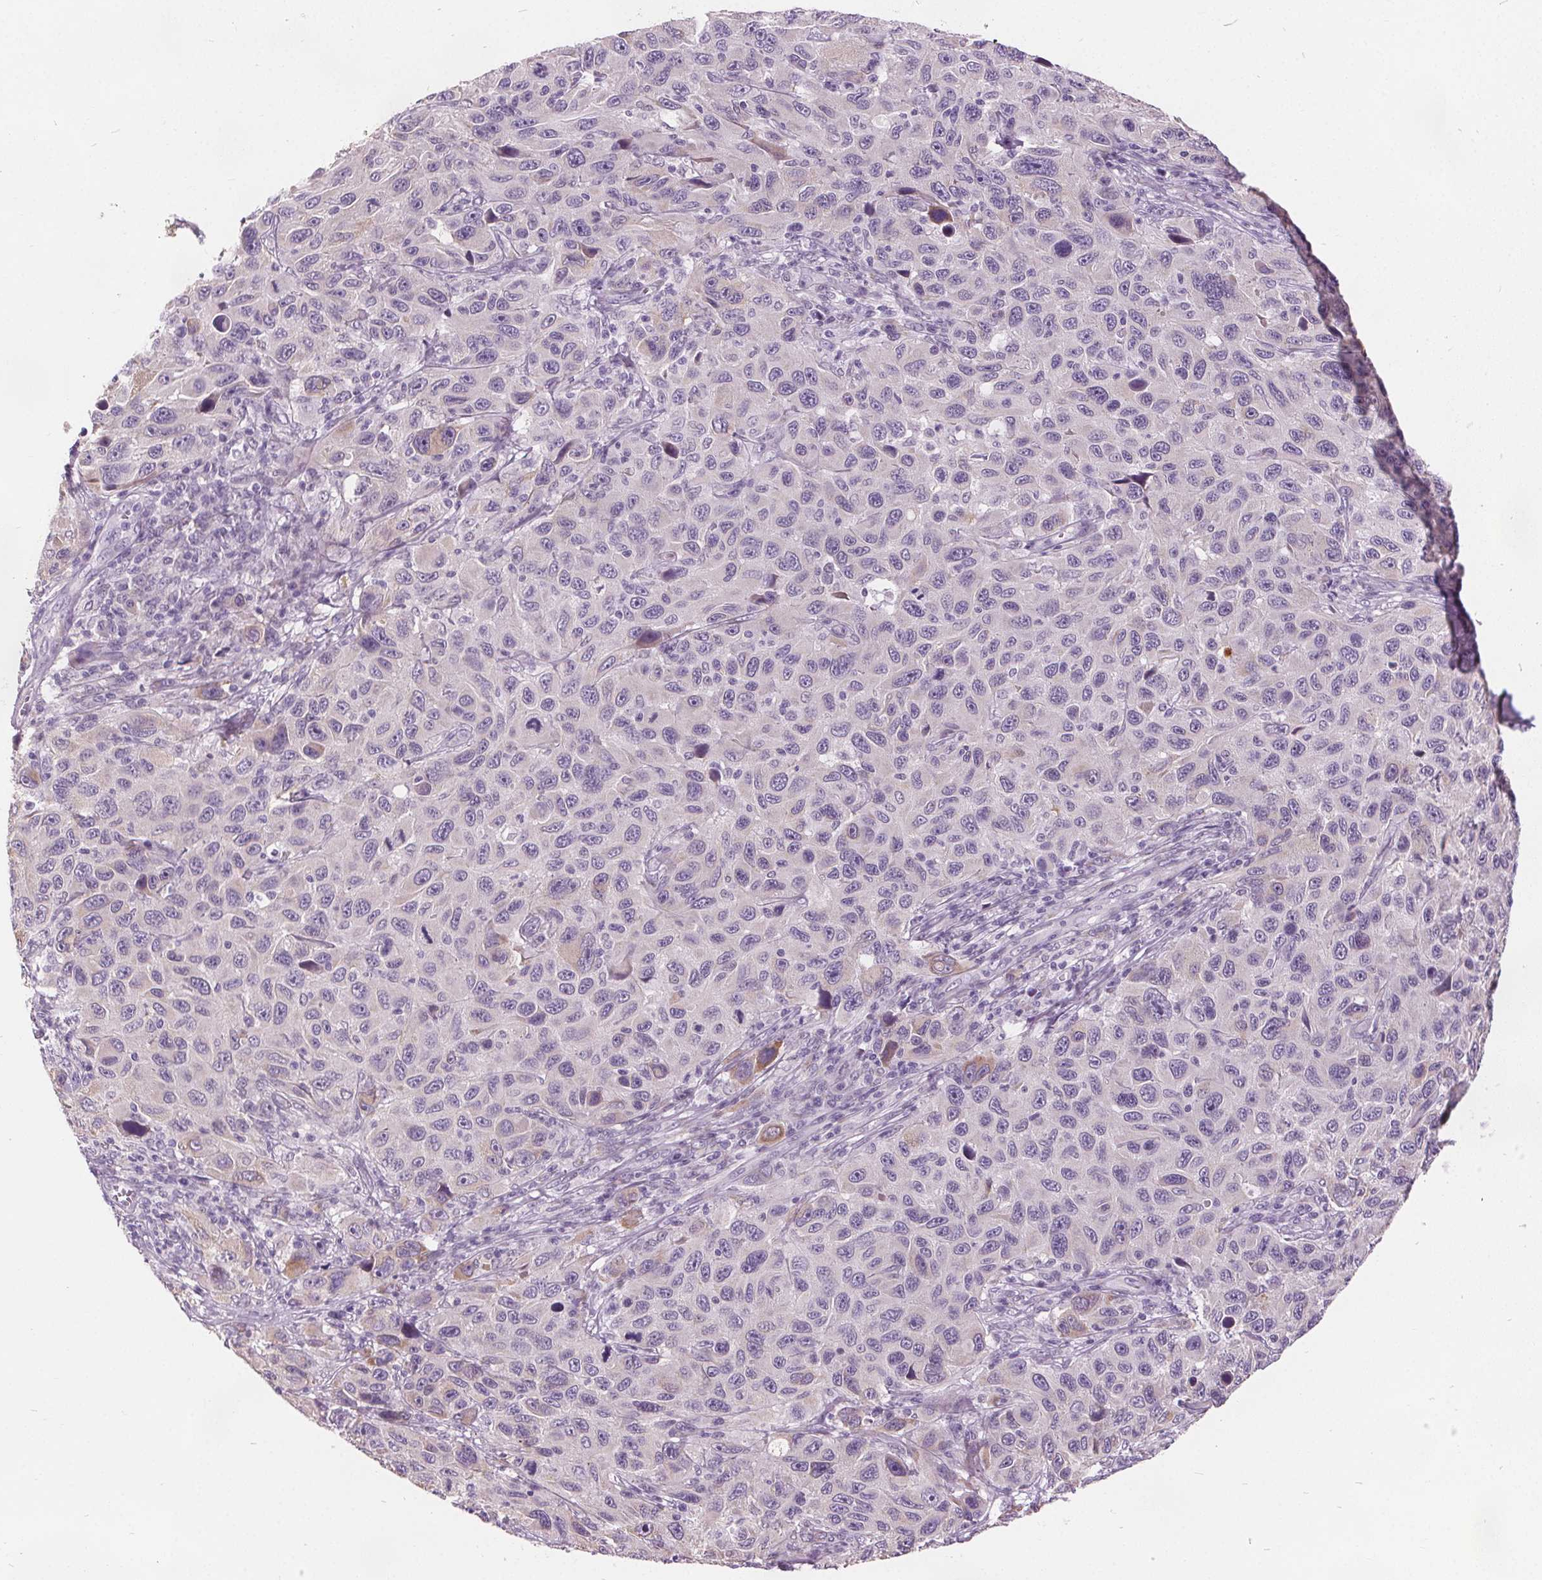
{"staining": {"intensity": "negative", "quantity": "none", "location": "none"}, "tissue": "melanoma", "cell_type": "Tumor cells", "image_type": "cancer", "snomed": [{"axis": "morphology", "description": "Malignant melanoma, NOS"}, {"axis": "topography", "description": "Skin"}], "caption": "High magnification brightfield microscopy of melanoma stained with DAB (3,3'-diaminobenzidine) (brown) and counterstained with hematoxylin (blue): tumor cells show no significant positivity.", "gene": "ACOX2", "patient": {"sex": "male", "age": 53}}